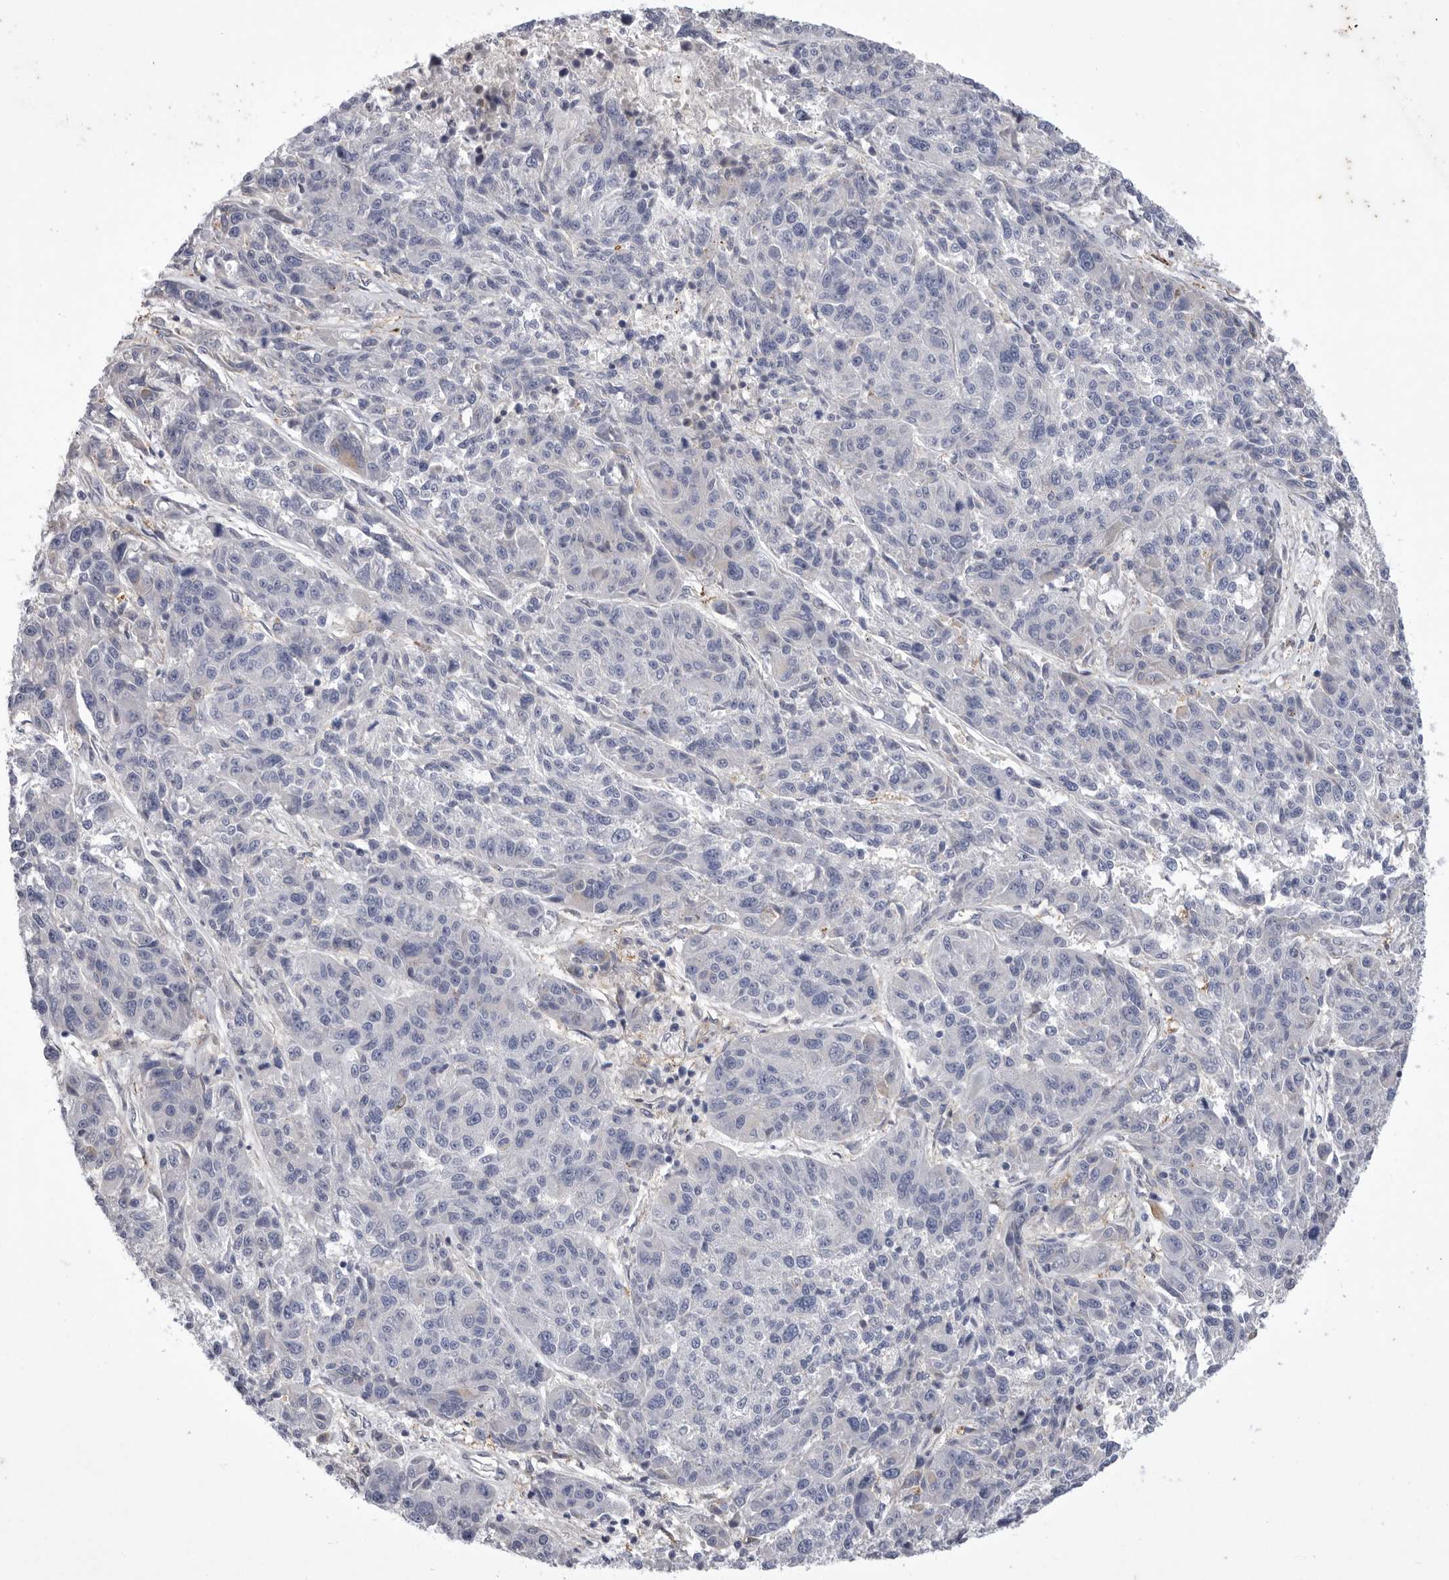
{"staining": {"intensity": "negative", "quantity": "none", "location": "none"}, "tissue": "melanoma", "cell_type": "Tumor cells", "image_type": "cancer", "snomed": [{"axis": "morphology", "description": "Malignant melanoma, NOS"}, {"axis": "topography", "description": "Skin"}], "caption": "Tumor cells show no significant expression in malignant melanoma.", "gene": "SIGLEC10", "patient": {"sex": "male", "age": 53}}